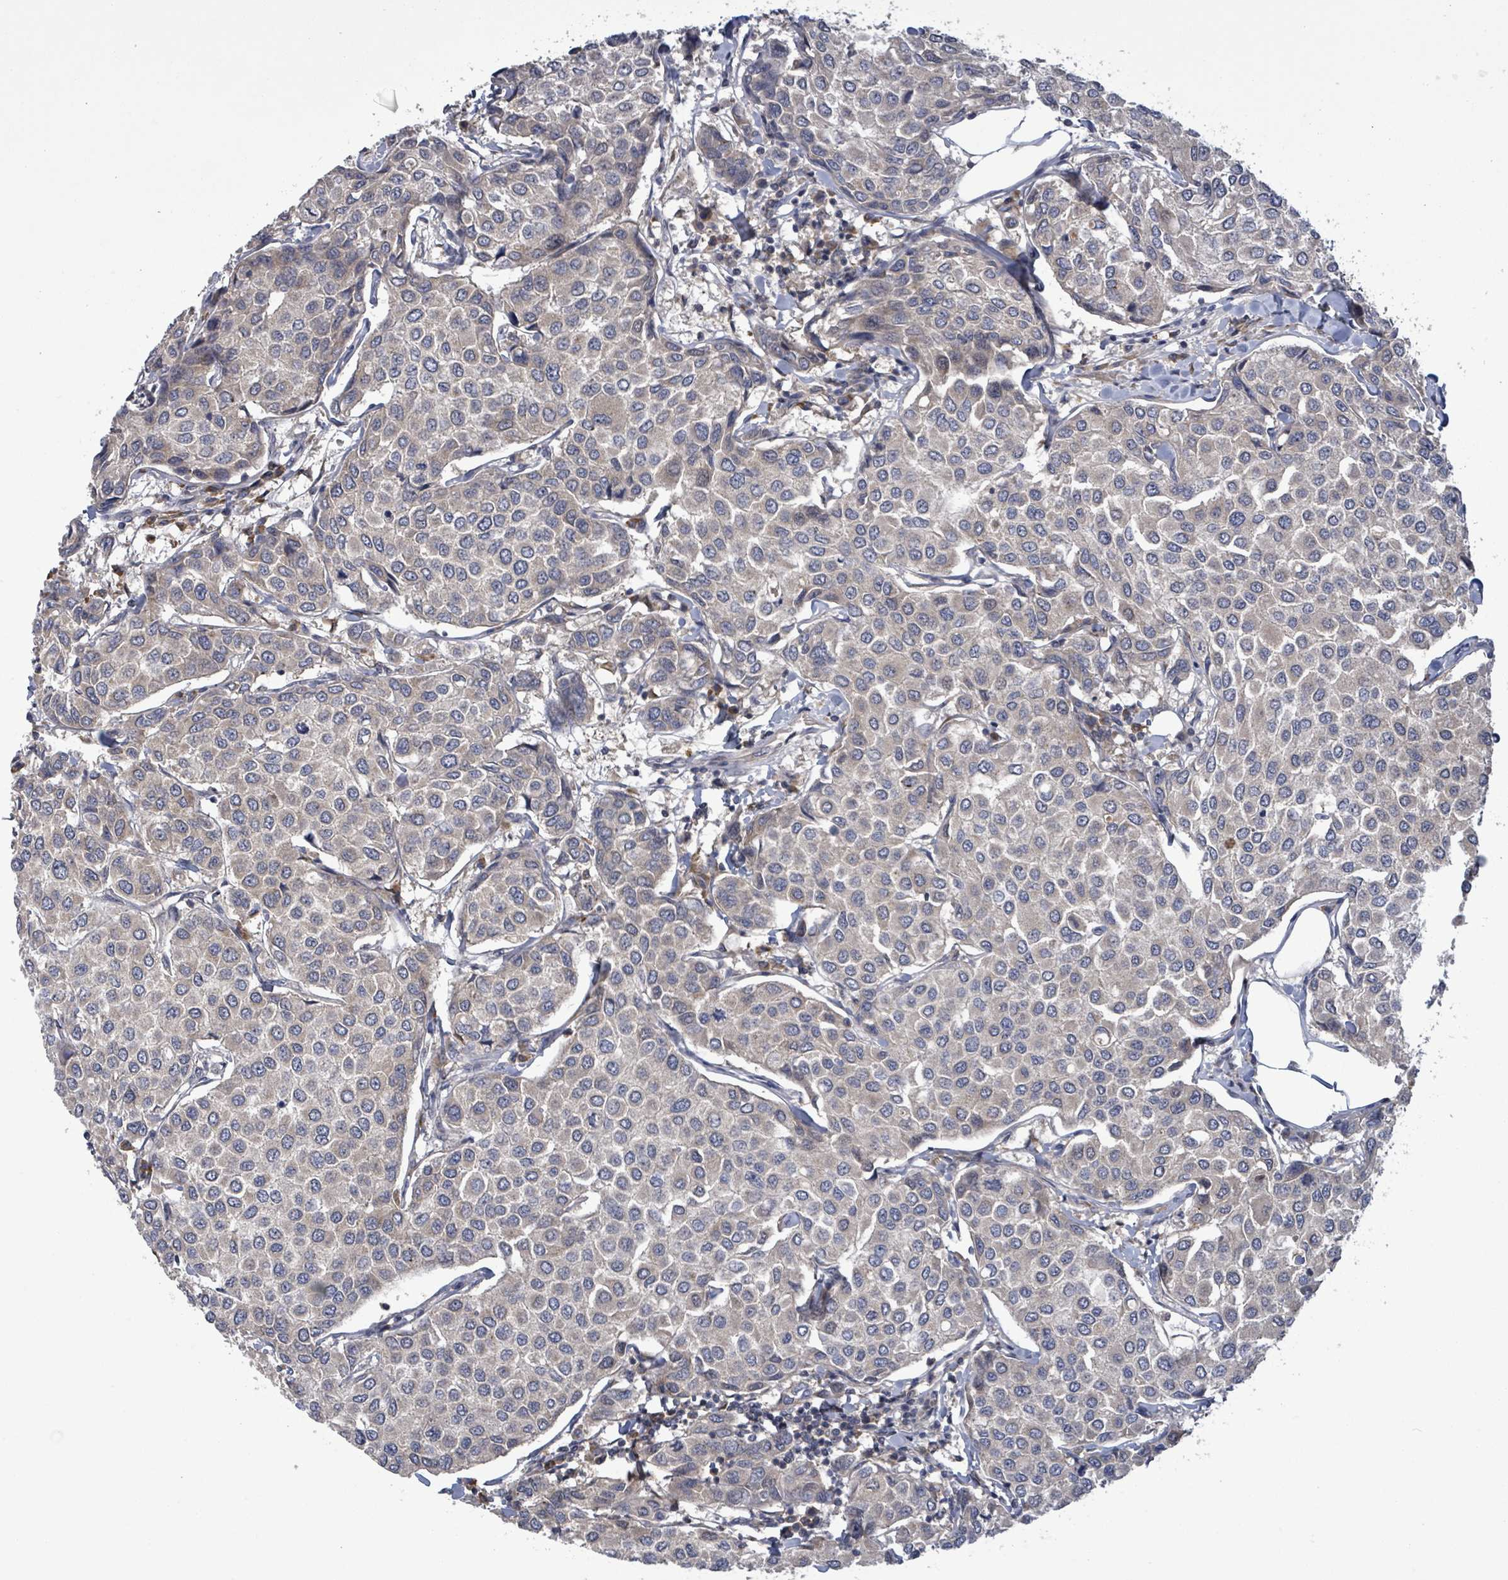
{"staining": {"intensity": "negative", "quantity": "none", "location": "none"}, "tissue": "breast cancer", "cell_type": "Tumor cells", "image_type": "cancer", "snomed": [{"axis": "morphology", "description": "Duct carcinoma"}, {"axis": "topography", "description": "Breast"}], "caption": "A high-resolution photomicrograph shows IHC staining of breast cancer (invasive ductal carcinoma), which shows no significant positivity in tumor cells.", "gene": "SERPINE3", "patient": {"sex": "female", "age": 55}}